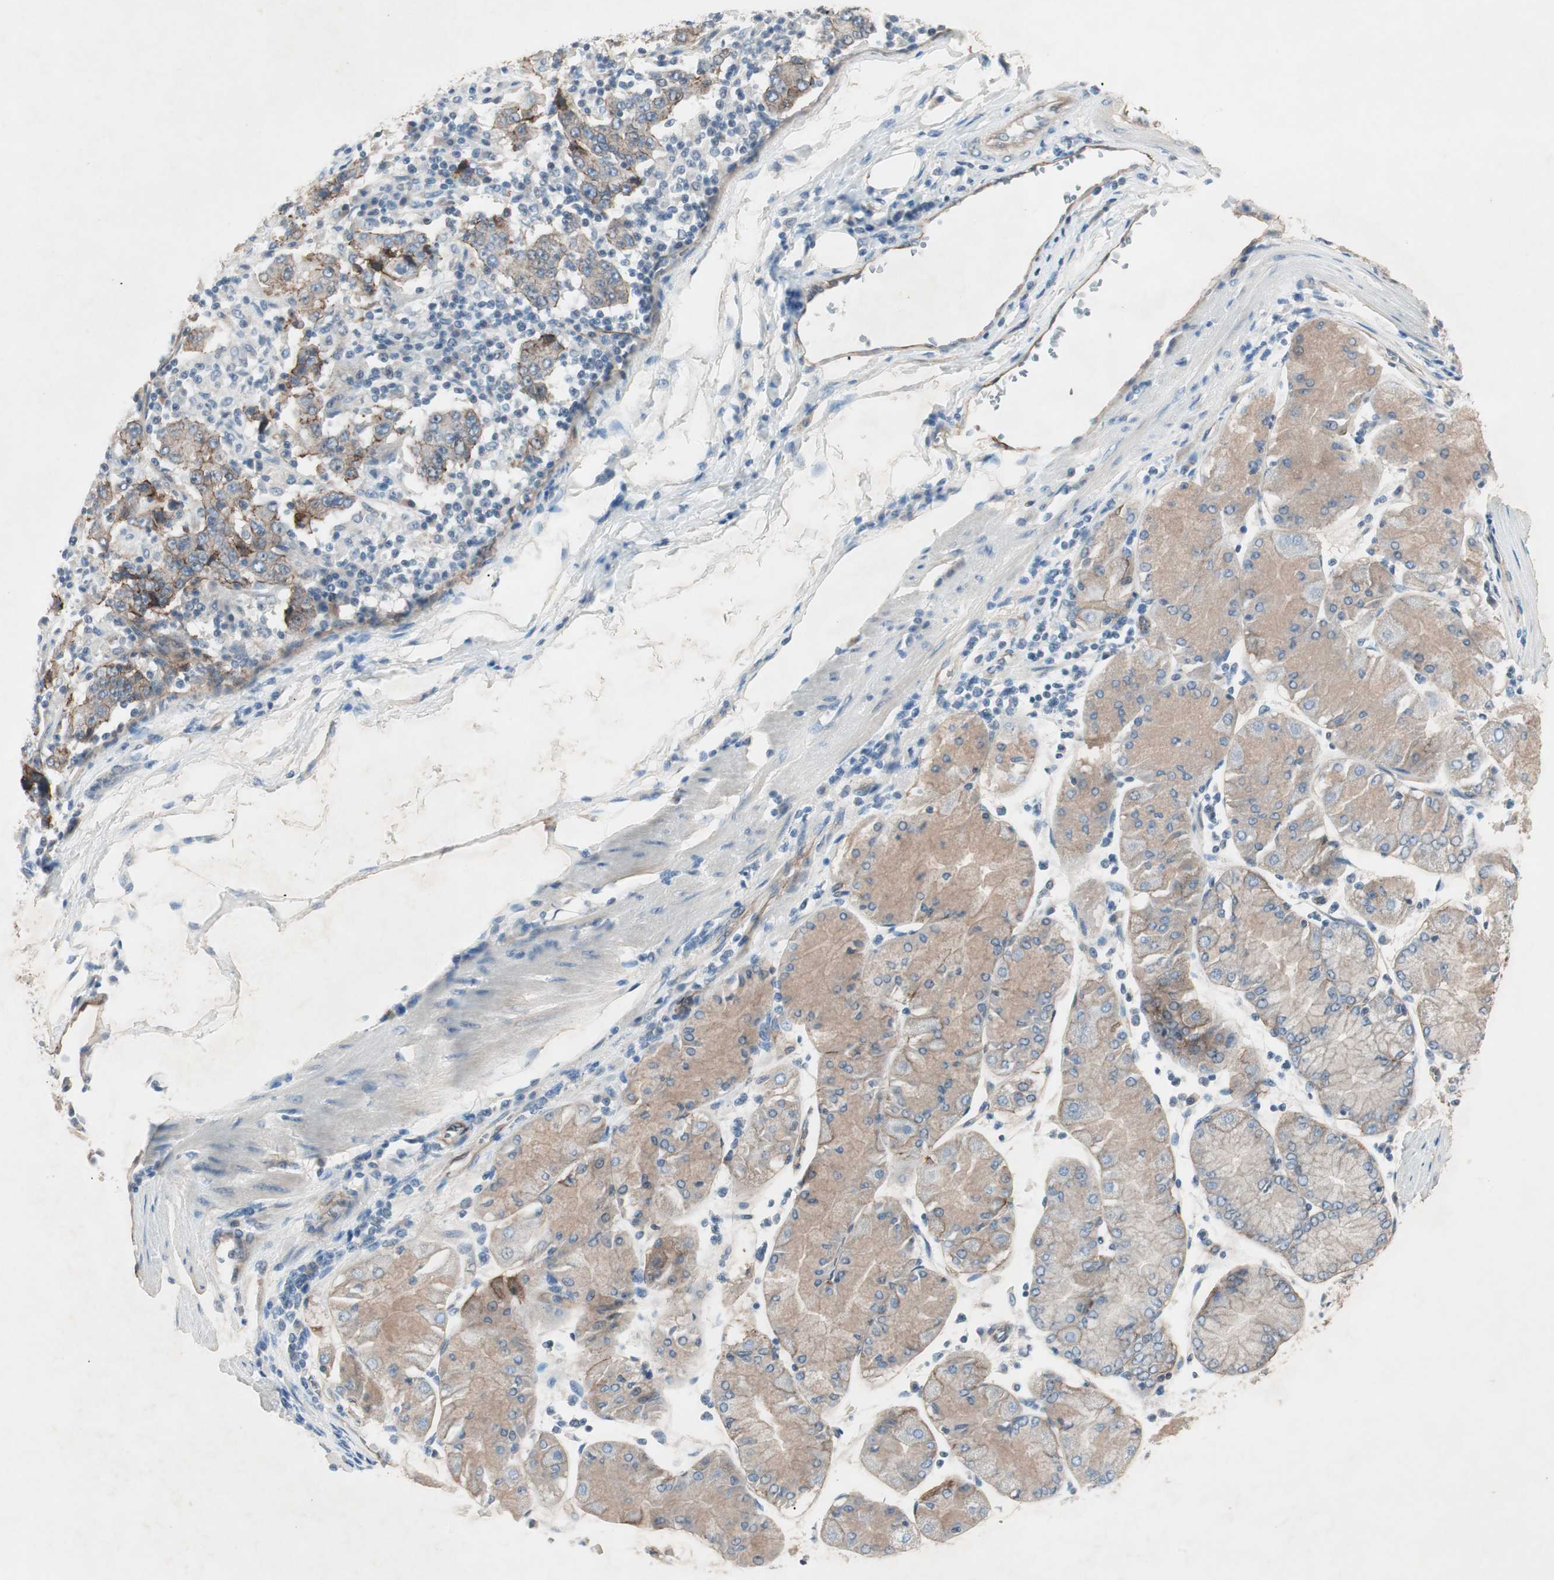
{"staining": {"intensity": "strong", "quantity": "25%-75%", "location": "cytoplasmic/membranous"}, "tissue": "stomach cancer", "cell_type": "Tumor cells", "image_type": "cancer", "snomed": [{"axis": "morphology", "description": "Normal tissue, NOS"}, {"axis": "morphology", "description": "Adenocarcinoma, NOS"}, {"axis": "topography", "description": "Stomach, upper"}, {"axis": "topography", "description": "Stomach"}], "caption": "Human adenocarcinoma (stomach) stained for a protein (brown) demonstrates strong cytoplasmic/membranous positive expression in about 25%-75% of tumor cells.", "gene": "ITGB4", "patient": {"sex": "male", "age": 59}}